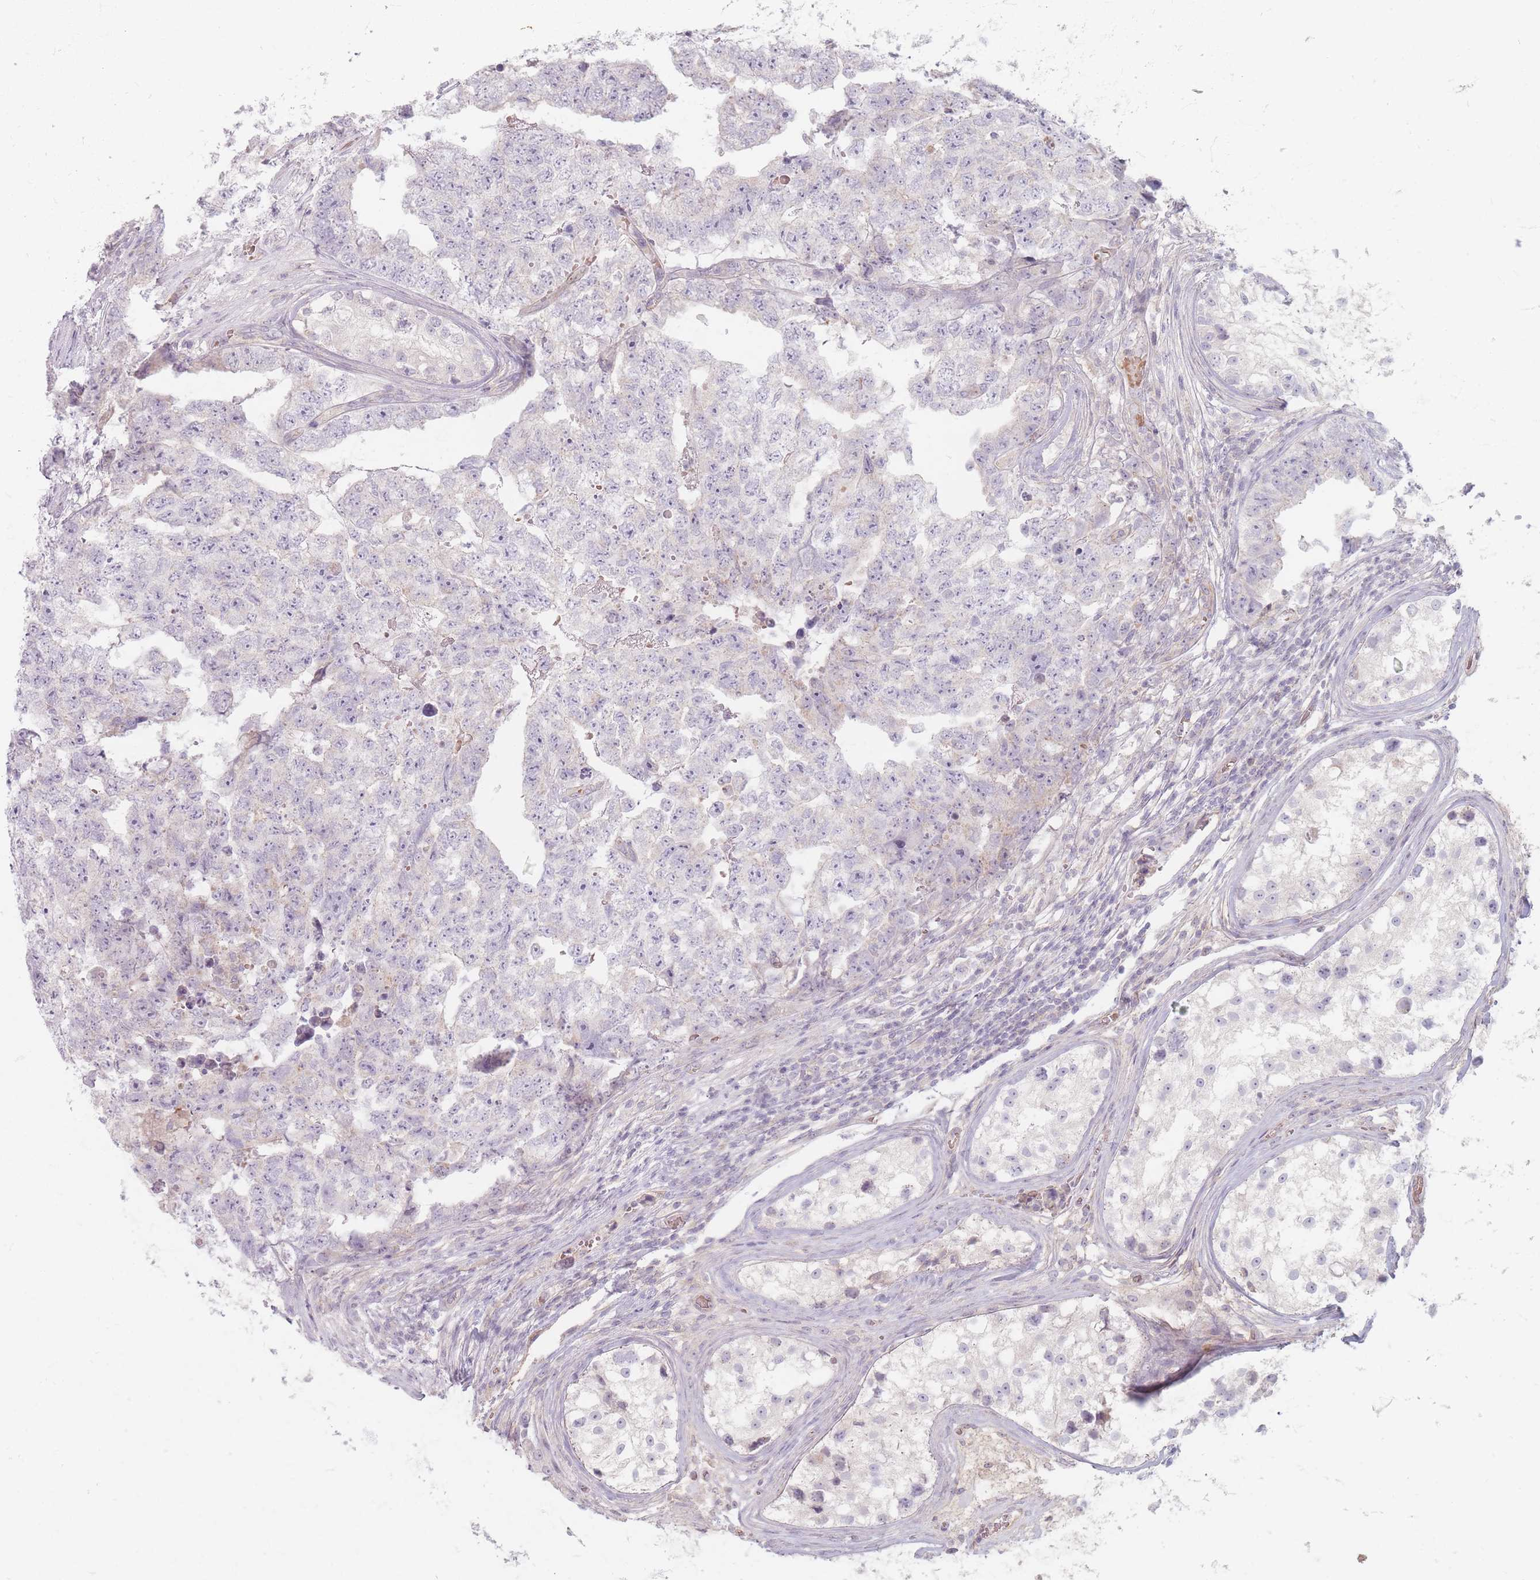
{"staining": {"intensity": "negative", "quantity": "none", "location": "none"}, "tissue": "testis cancer", "cell_type": "Tumor cells", "image_type": "cancer", "snomed": [{"axis": "morphology", "description": "Carcinoma, Embryonal, NOS"}, {"axis": "topography", "description": "Testis"}], "caption": "High magnification brightfield microscopy of testis embryonal carcinoma stained with DAB (3,3'-diaminobenzidine) (brown) and counterstained with hematoxylin (blue): tumor cells show no significant staining. Nuclei are stained in blue.", "gene": "CHCHD7", "patient": {"sex": "male", "age": 25}}